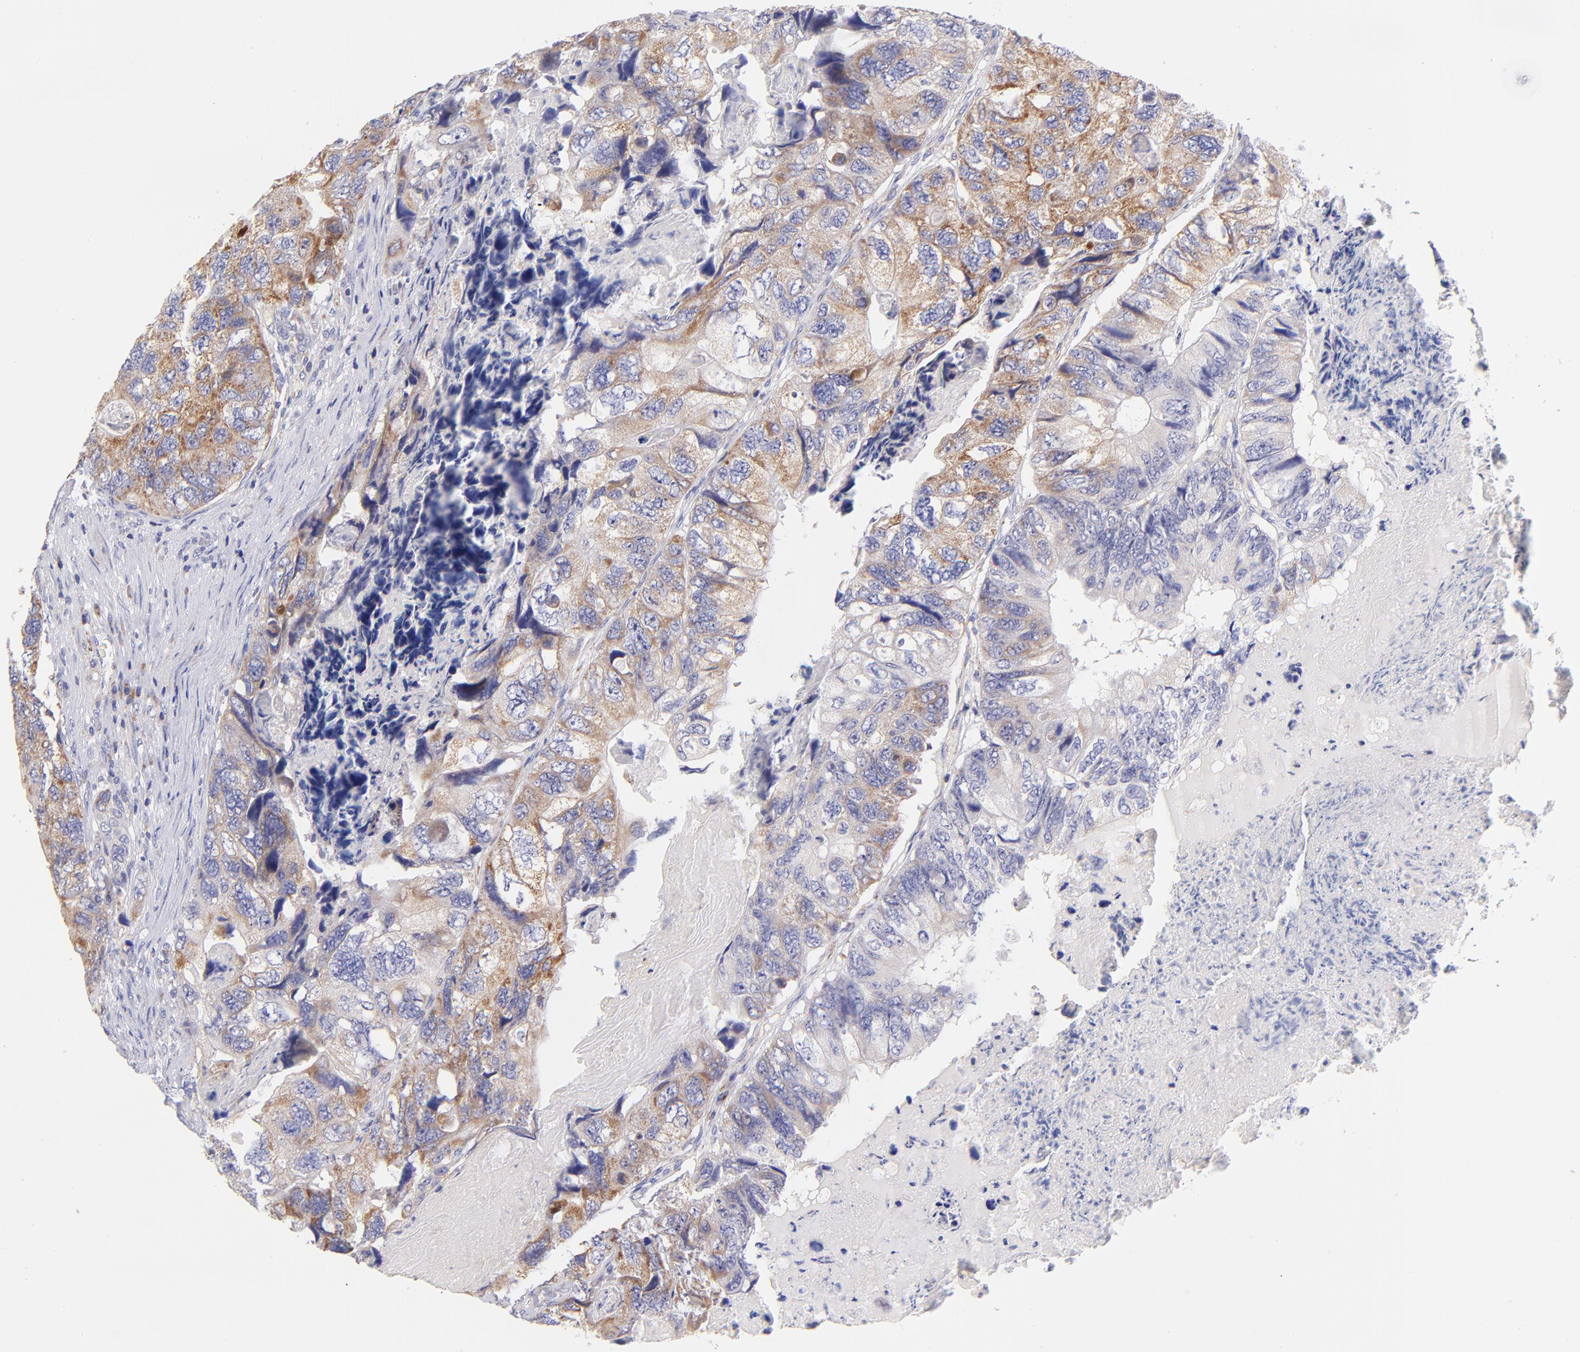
{"staining": {"intensity": "moderate", "quantity": "25%-75%", "location": "cytoplasmic/membranous"}, "tissue": "colorectal cancer", "cell_type": "Tumor cells", "image_type": "cancer", "snomed": [{"axis": "morphology", "description": "Adenocarcinoma, NOS"}, {"axis": "topography", "description": "Rectum"}], "caption": "Human colorectal cancer stained for a protein (brown) displays moderate cytoplasmic/membranous positive expression in approximately 25%-75% of tumor cells.", "gene": "NDUFB7", "patient": {"sex": "female", "age": 82}}